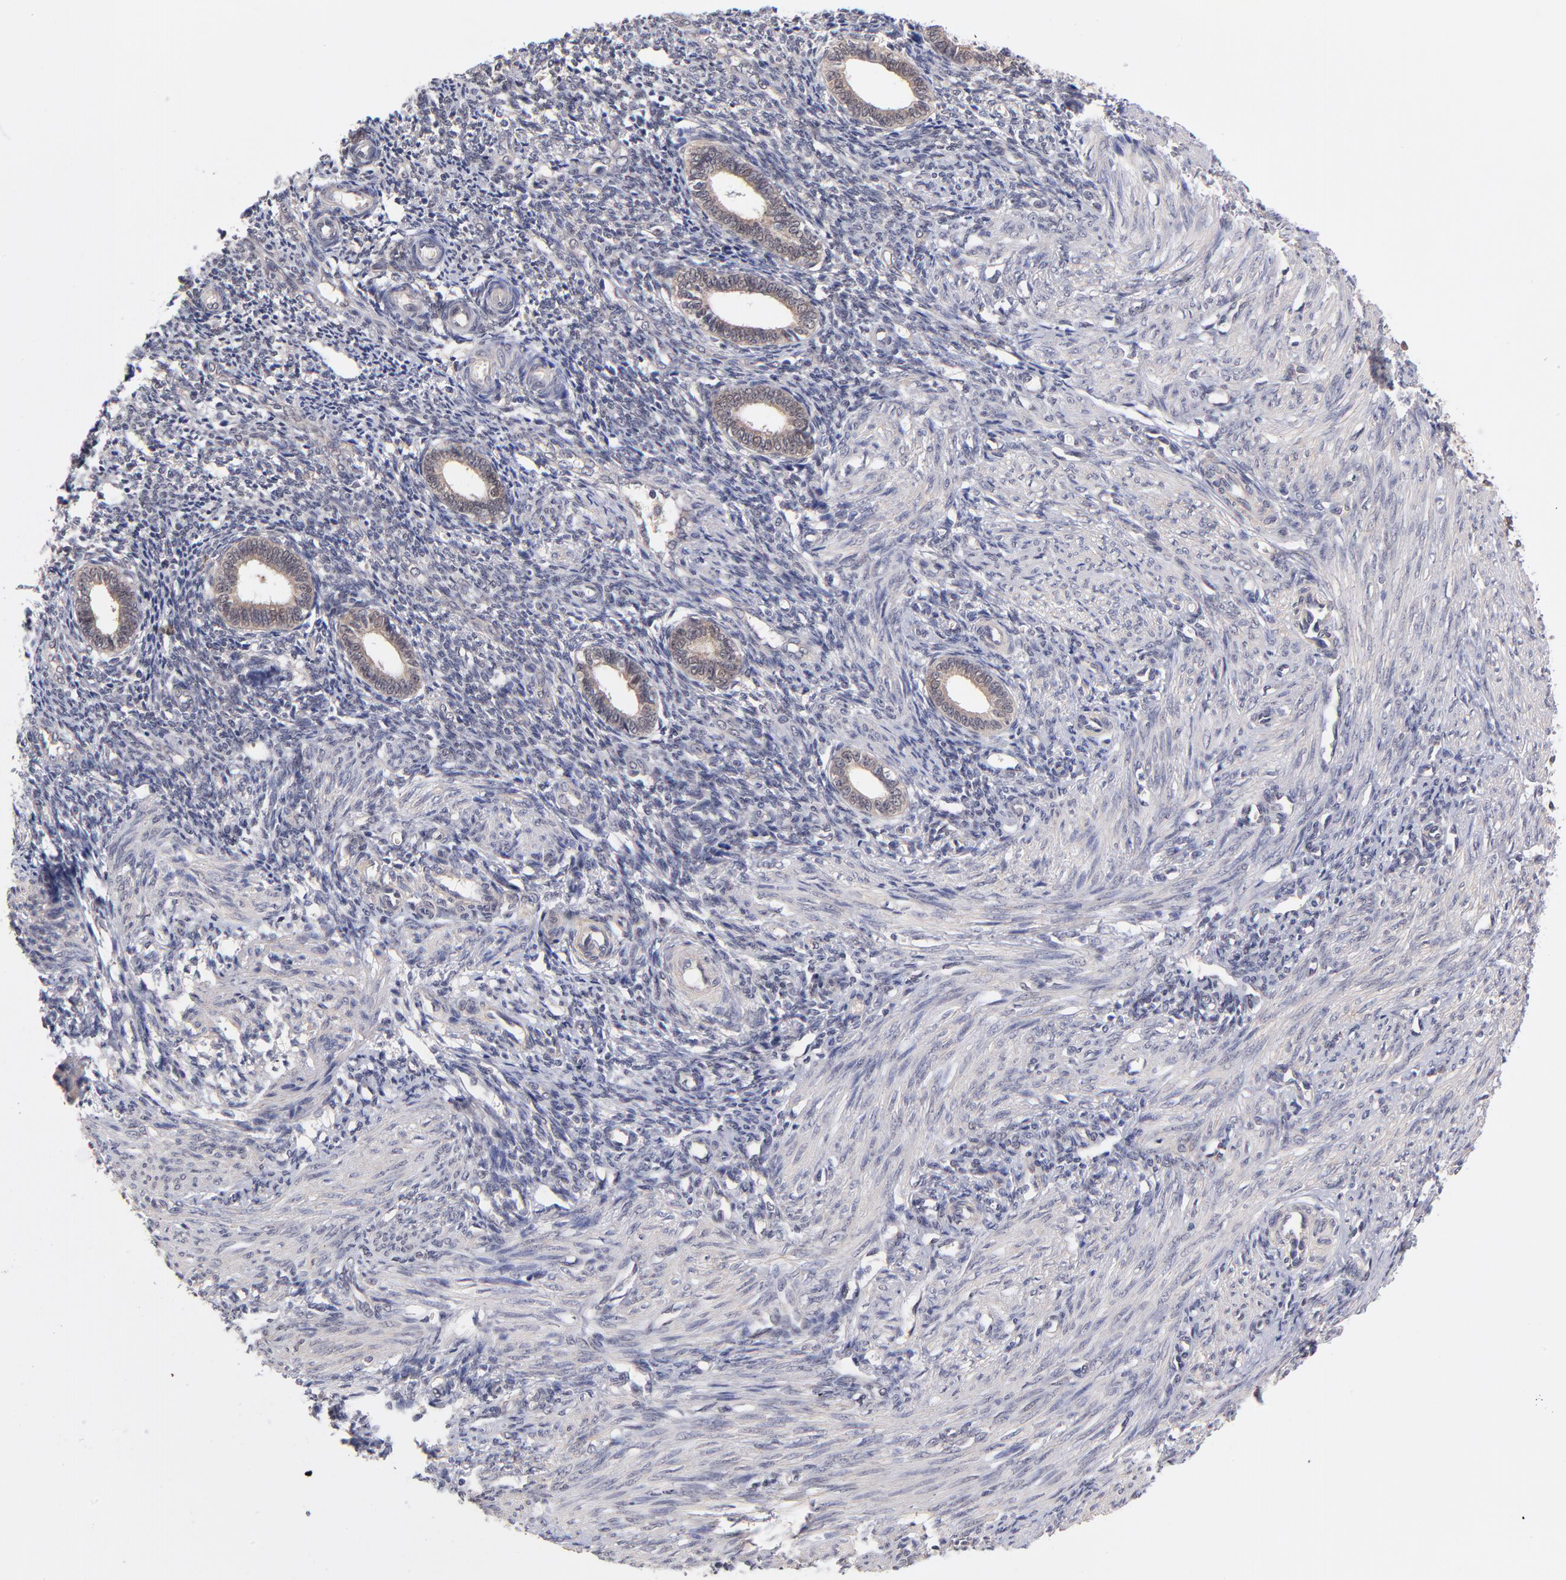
{"staining": {"intensity": "negative", "quantity": "none", "location": "none"}, "tissue": "endometrium", "cell_type": "Cells in endometrial stroma", "image_type": "normal", "snomed": [{"axis": "morphology", "description": "Normal tissue, NOS"}, {"axis": "topography", "description": "Endometrium"}], "caption": "IHC micrograph of unremarkable endometrium: endometrium stained with DAB exhibits no significant protein positivity in cells in endometrial stroma.", "gene": "UBE2E2", "patient": {"sex": "female", "age": 27}}